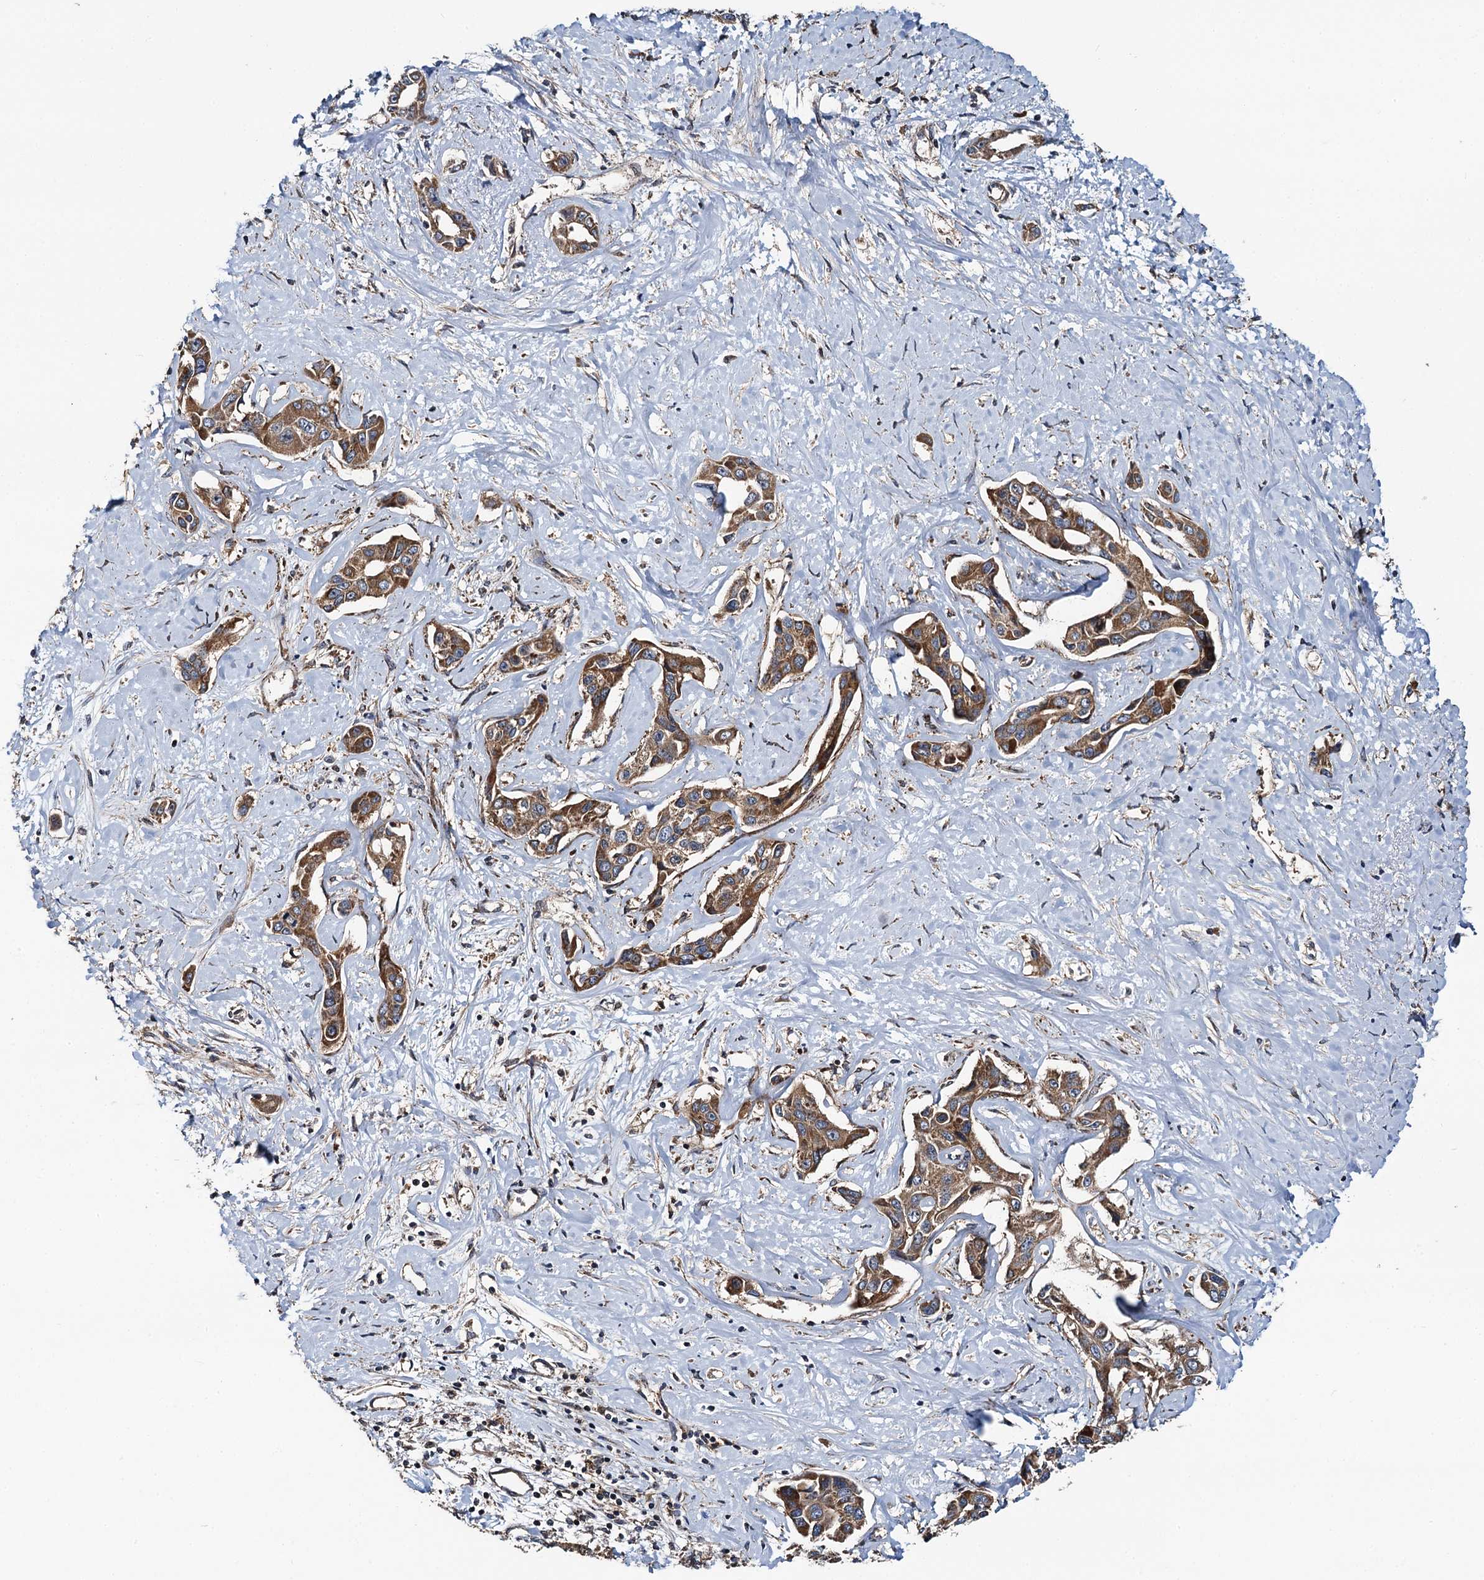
{"staining": {"intensity": "moderate", "quantity": ">75%", "location": "cytoplasmic/membranous"}, "tissue": "liver cancer", "cell_type": "Tumor cells", "image_type": "cancer", "snomed": [{"axis": "morphology", "description": "Cholangiocarcinoma"}, {"axis": "topography", "description": "Liver"}], "caption": "IHC micrograph of human liver cancer (cholangiocarcinoma) stained for a protein (brown), which demonstrates medium levels of moderate cytoplasmic/membranous positivity in about >75% of tumor cells.", "gene": "NEK1", "patient": {"sex": "male", "age": 59}}